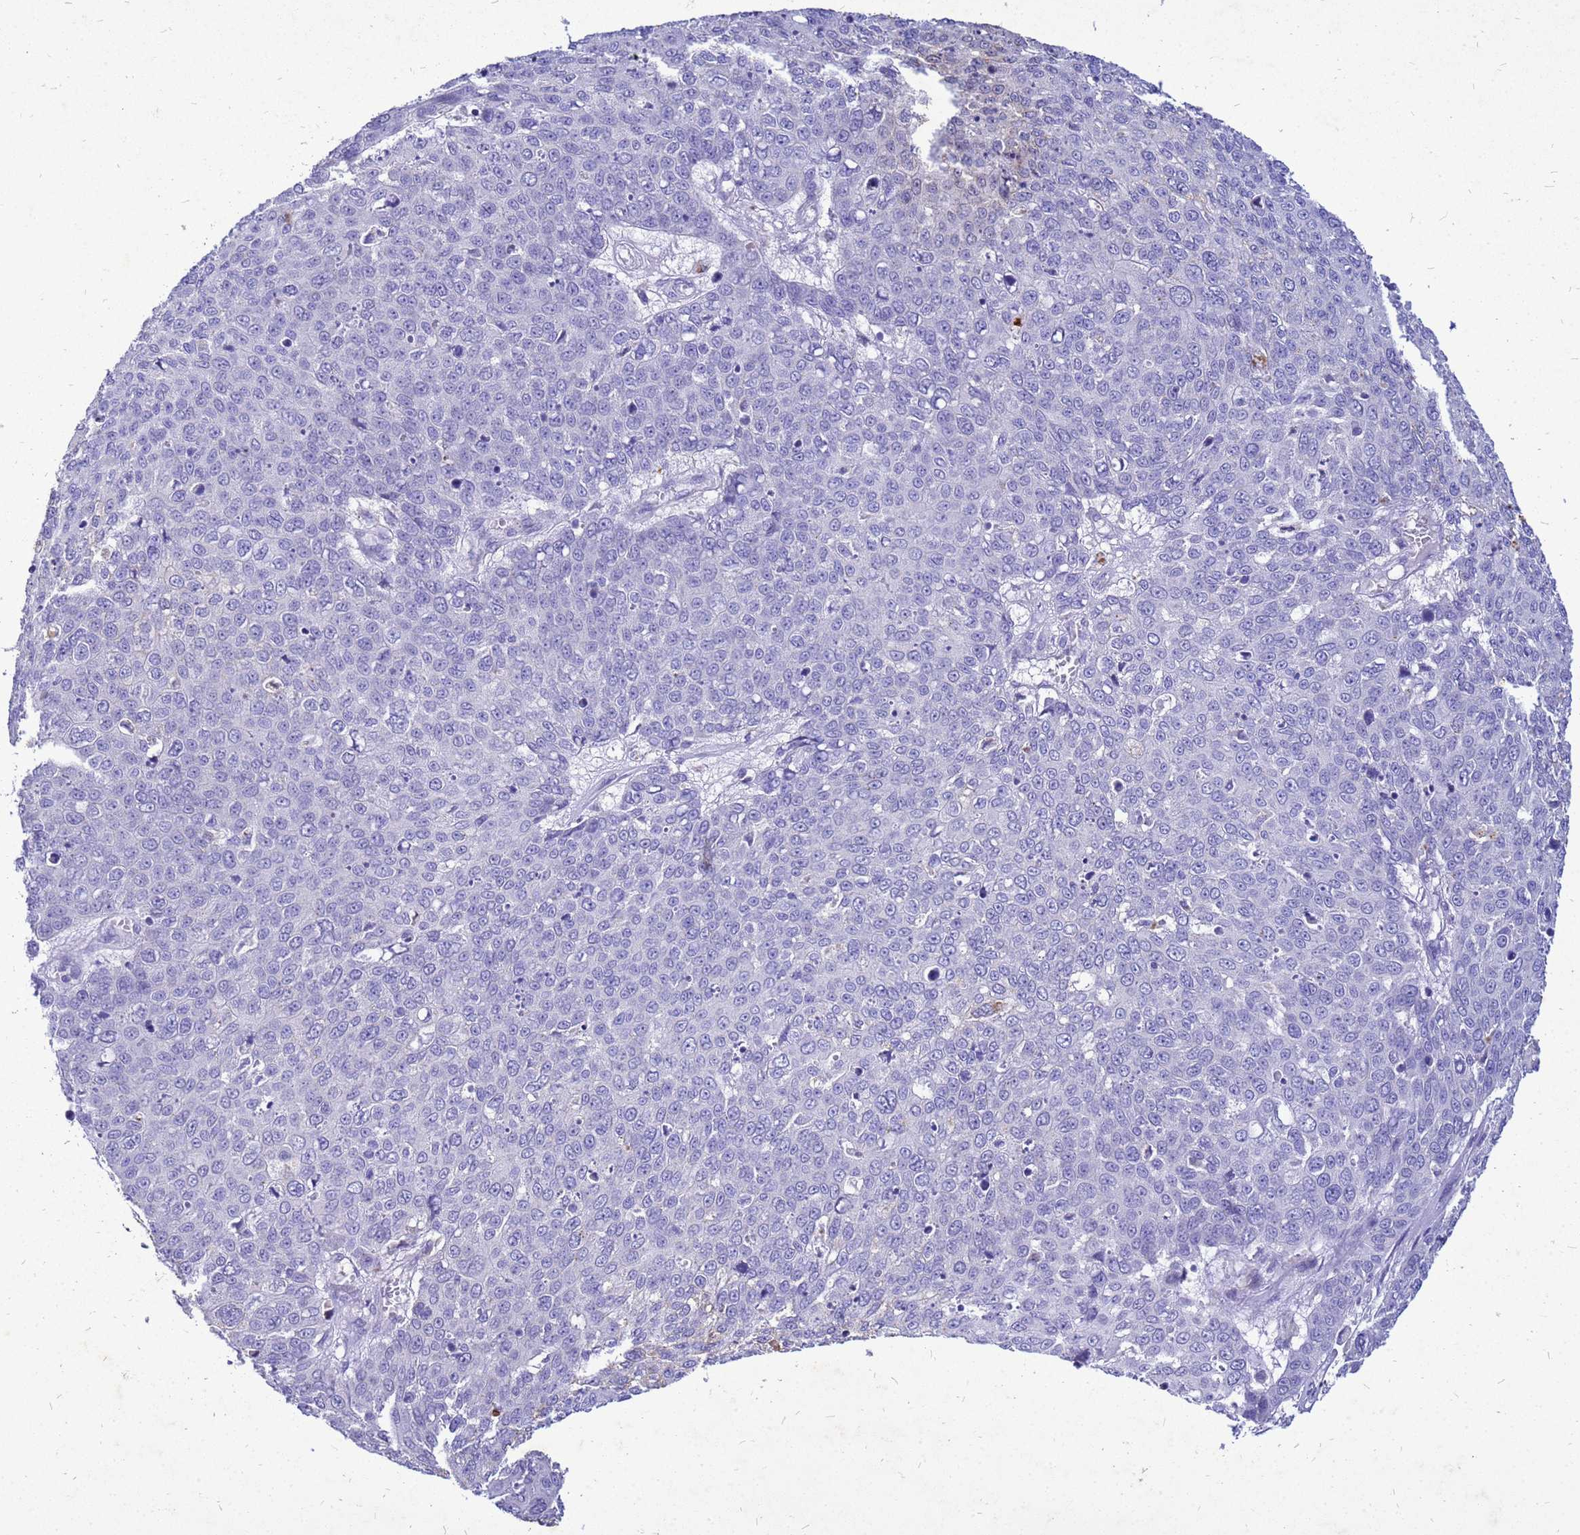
{"staining": {"intensity": "negative", "quantity": "none", "location": "none"}, "tissue": "skin cancer", "cell_type": "Tumor cells", "image_type": "cancer", "snomed": [{"axis": "morphology", "description": "Squamous cell carcinoma, NOS"}, {"axis": "topography", "description": "Skin"}], "caption": "Tumor cells are negative for brown protein staining in squamous cell carcinoma (skin). Nuclei are stained in blue.", "gene": "AKR1C1", "patient": {"sex": "male", "age": 71}}